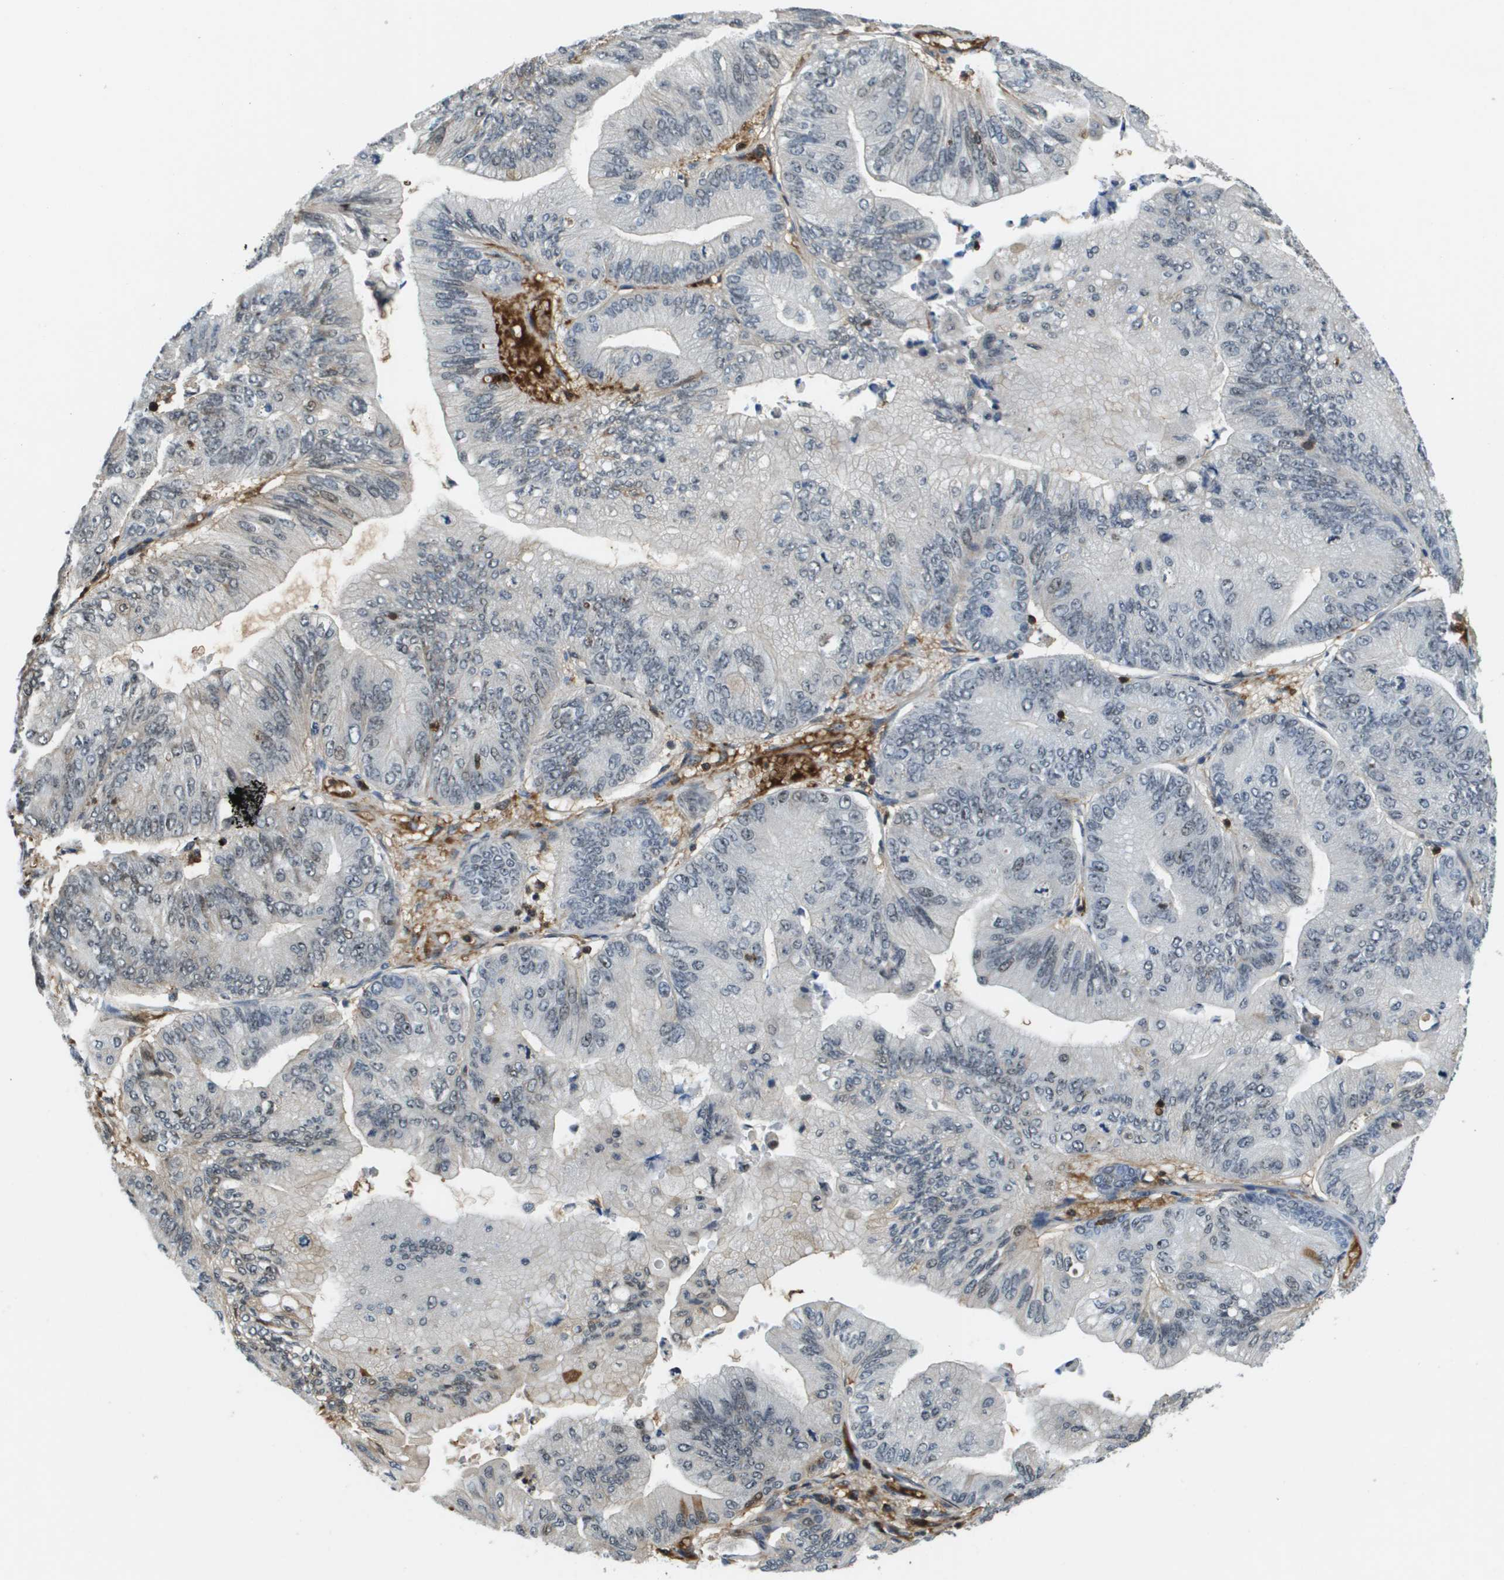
{"staining": {"intensity": "negative", "quantity": "none", "location": "none"}, "tissue": "ovarian cancer", "cell_type": "Tumor cells", "image_type": "cancer", "snomed": [{"axis": "morphology", "description": "Cystadenocarcinoma, mucinous, NOS"}, {"axis": "topography", "description": "Ovary"}], "caption": "A micrograph of ovarian cancer (mucinous cystadenocarcinoma) stained for a protein exhibits no brown staining in tumor cells.", "gene": "EP400", "patient": {"sex": "female", "age": 61}}